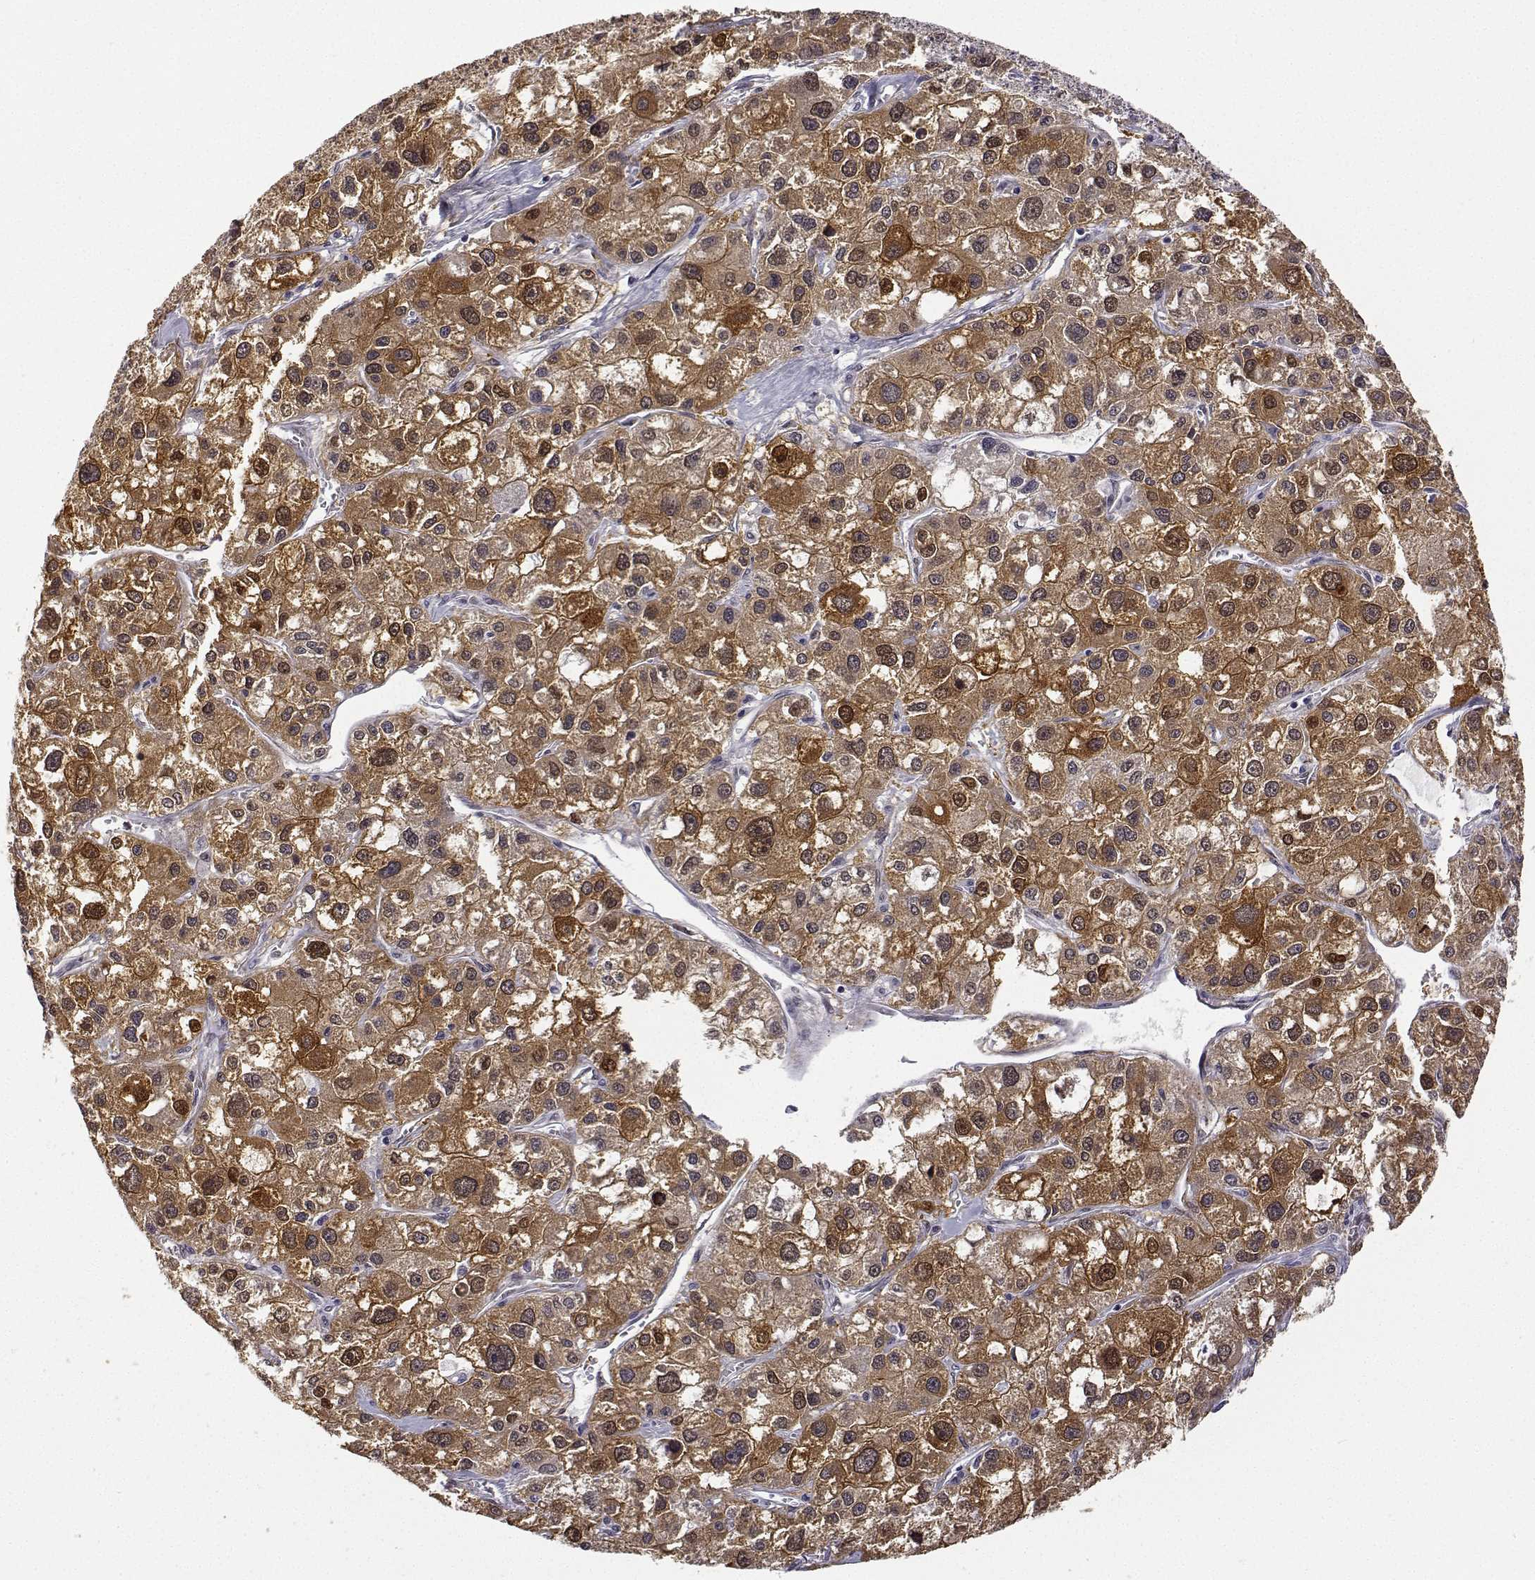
{"staining": {"intensity": "moderate", "quantity": ">75%", "location": "cytoplasmic/membranous,nuclear"}, "tissue": "liver cancer", "cell_type": "Tumor cells", "image_type": "cancer", "snomed": [{"axis": "morphology", "description": "Carcinoma, Hepatocellular, NOS"}, {"axis": "topography", "description": "Liver"}], "caption": "Liver cancer stained for a protein reveals moderate cytoplasmic/membranous and nuclear positivity in tumor cells.", "gene": "PHGDH", "patient": {"sex": "male", "age": 73}}